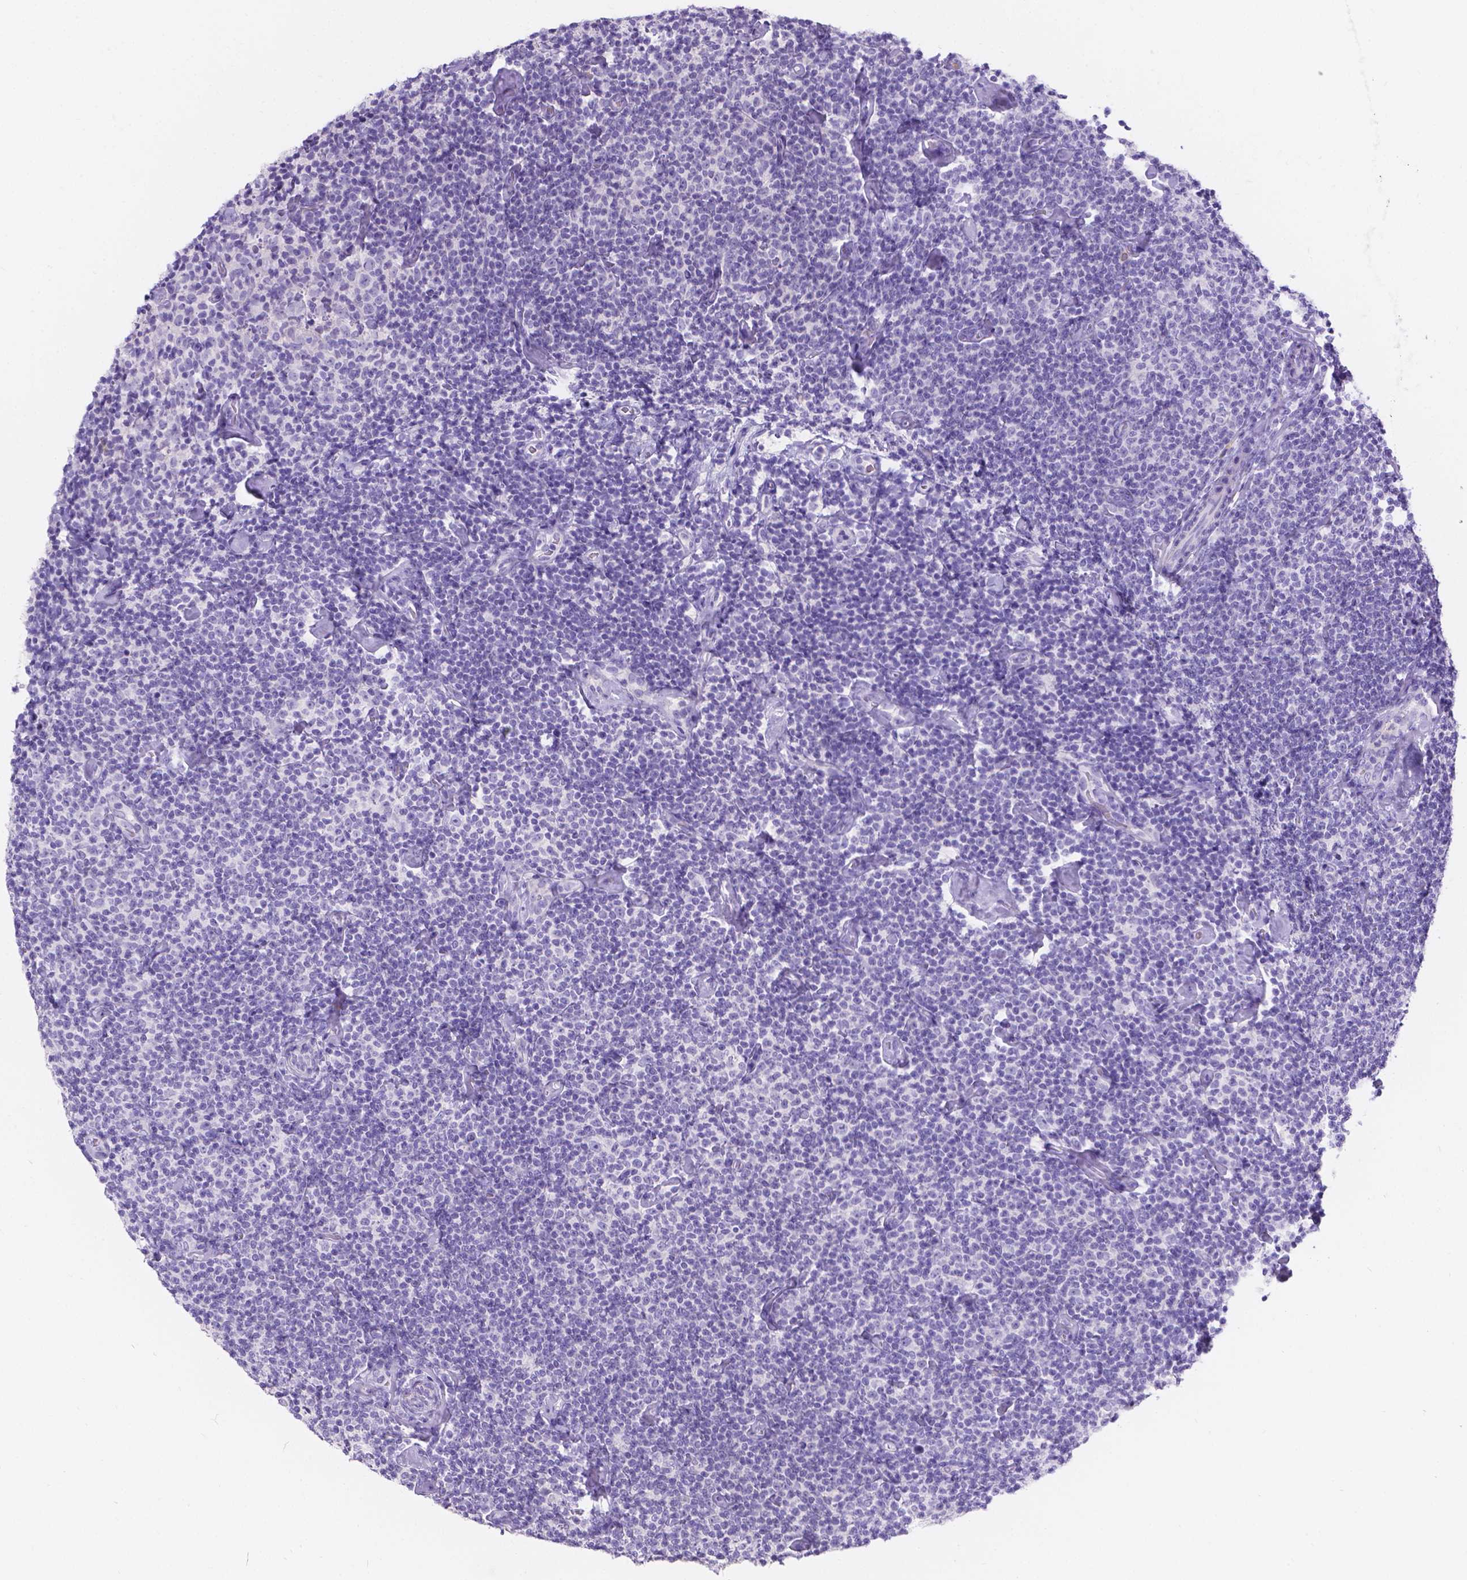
{"staining": {"intensity": "negative", "quantity": "none", "location": "none"}, "tissue": "lymphoma", "cell_type": "Tumor cells", "image_type": "cancer", "snomed": [{"axis": "morphology", "description": "Malignant lymphoma, non-Hodgkin's type, Low grade"}, {"axis": "topography", "description": "Lymph node"}], "caption": "Tumor cells show no significant staining in lymphoma.", "gene": "GNRHR", "patient": {"sex": "male", "age": 81}}